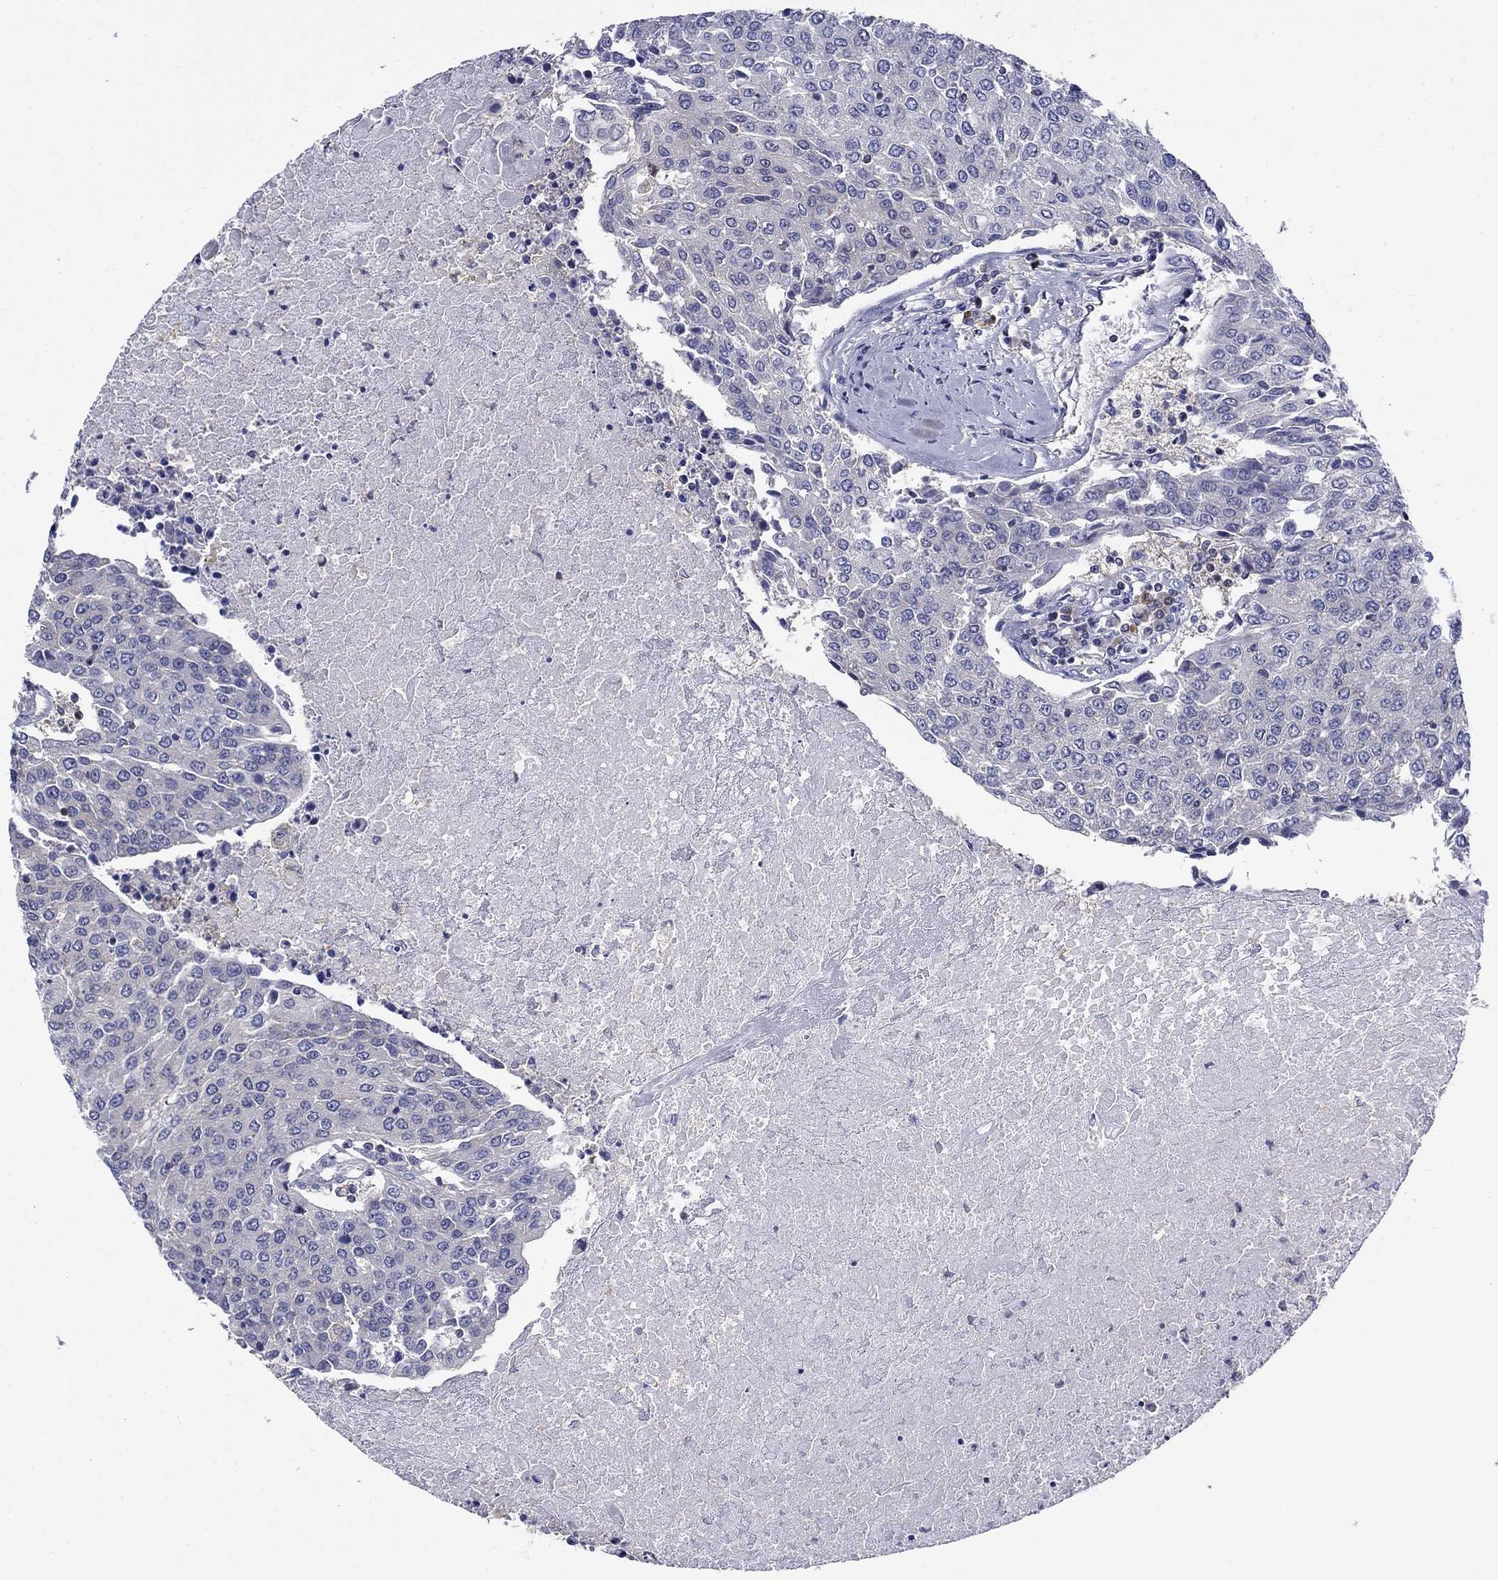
{"staining": {"intensity": "negative", "quantity": "none", "location": "none"}, "tissue": "urothelial cancer", "cell_type": "Tumor cells", "image_type": "cancer", "snomed": [{"axis": "morphology", "description": "Urothelial carcinoma, High grade"}, {"axis": "topography", "description": "Urinary bladder"}], "caption": "High-grade urothelial carcinoma stained for a protein using IHC demonstrates no expression tumor cells.", "gene": "POU2F2", "patient": {"sex": "female", "age": 85}}